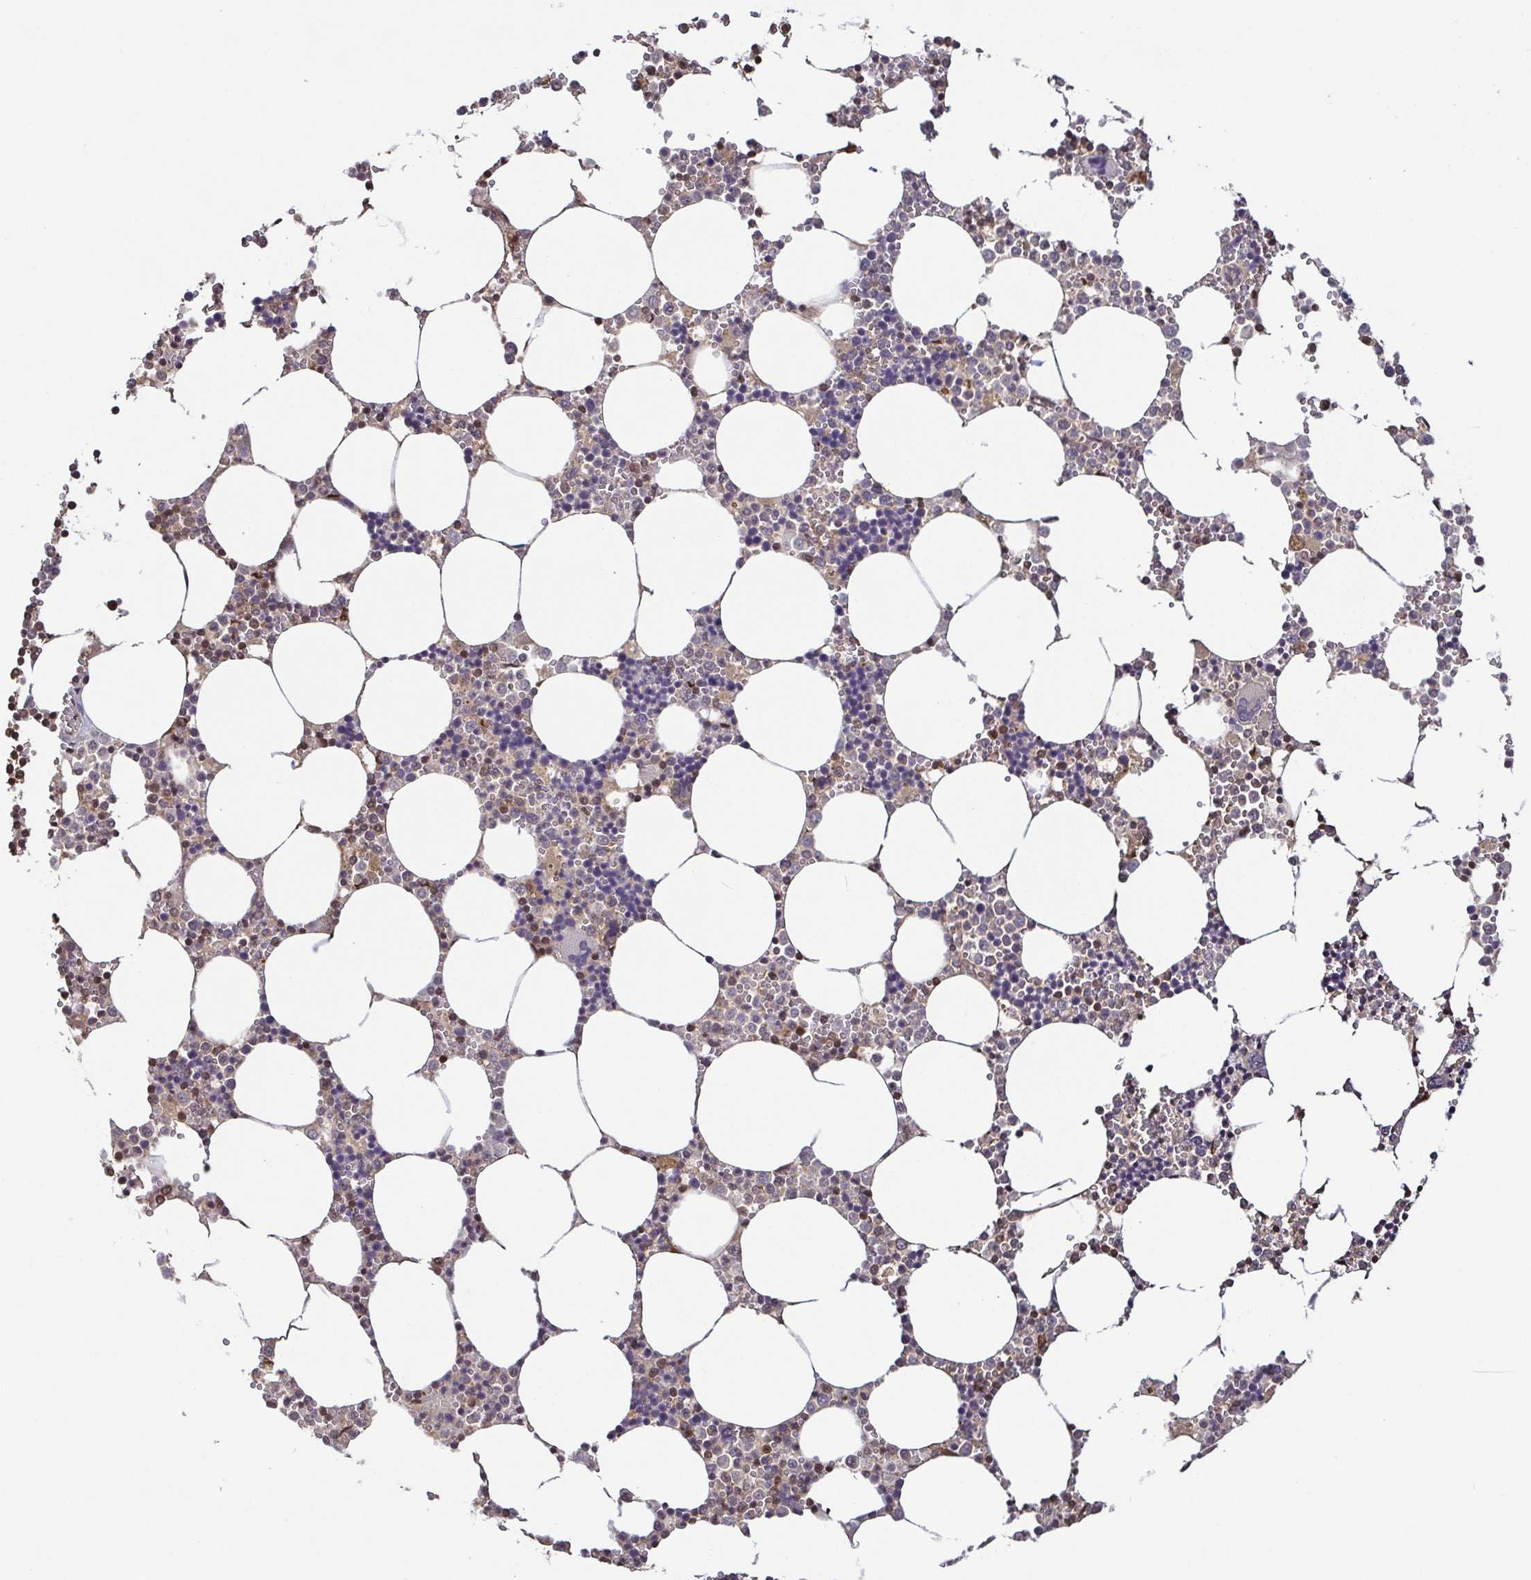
{"staining": {"intensity": "moderate", "quantity": "<25%", "location": "nuclear"}, "tissue": "bone marrow", "cell_type": "Hematopoietic cells", "image_type": "normal", "snomed": [{"axis": "morphology", "description": "Normal tissue, NOS"}, {"axis": "topography", "description": "Bone marrow"}], "caption": "Unremarkable bone marrow shows moderate nuclear positivity in approximately <25% of hematopoietic cells, visualized by immunohistochemistry.", "gene": "PSMB9", "patient": {"sex": "male", "age": 54}}